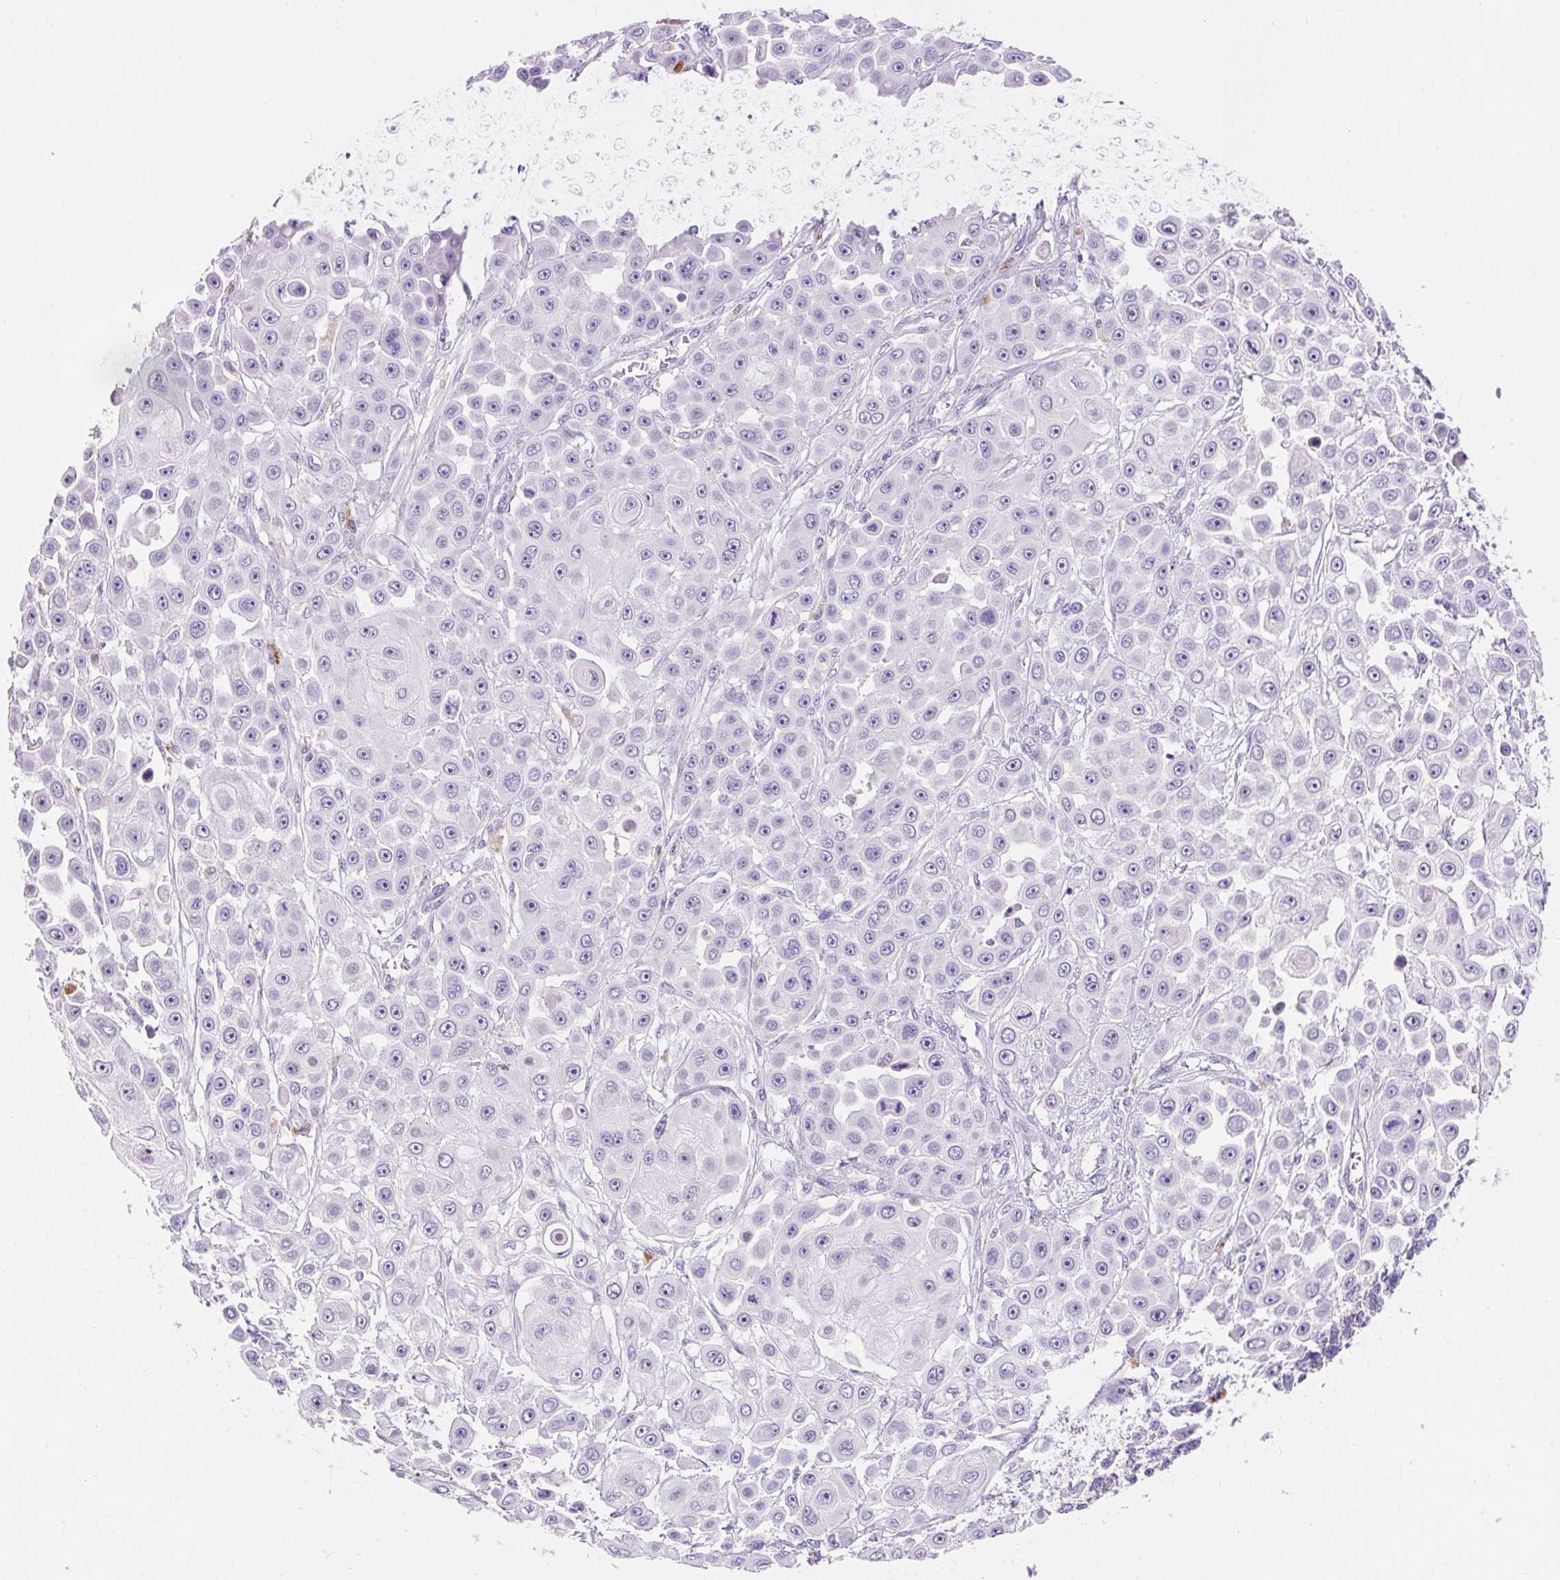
{"staining": {"intensity": "negative", "quantity": "none", "location": "none"}, "tissue": "skin cancer", "cell_type": "Tumor cells", "image_type": "cancer", "snomed": [{"axis": "morphology", "description": "Squamous cell carcinoma, NOS"}, {"axis": "topography", "description": "Skin"}], "caption": "Immunohistochemistry (IHC) photomicrograph of neoplastic tissue: human skin squamous cell carcinoma stained with DAB (3,3'-diaminobenzidine) displays no significant protein staining in tumor cells.", "gene": "TMEM150C", "patient": {"sex": "male", "age": 67}}